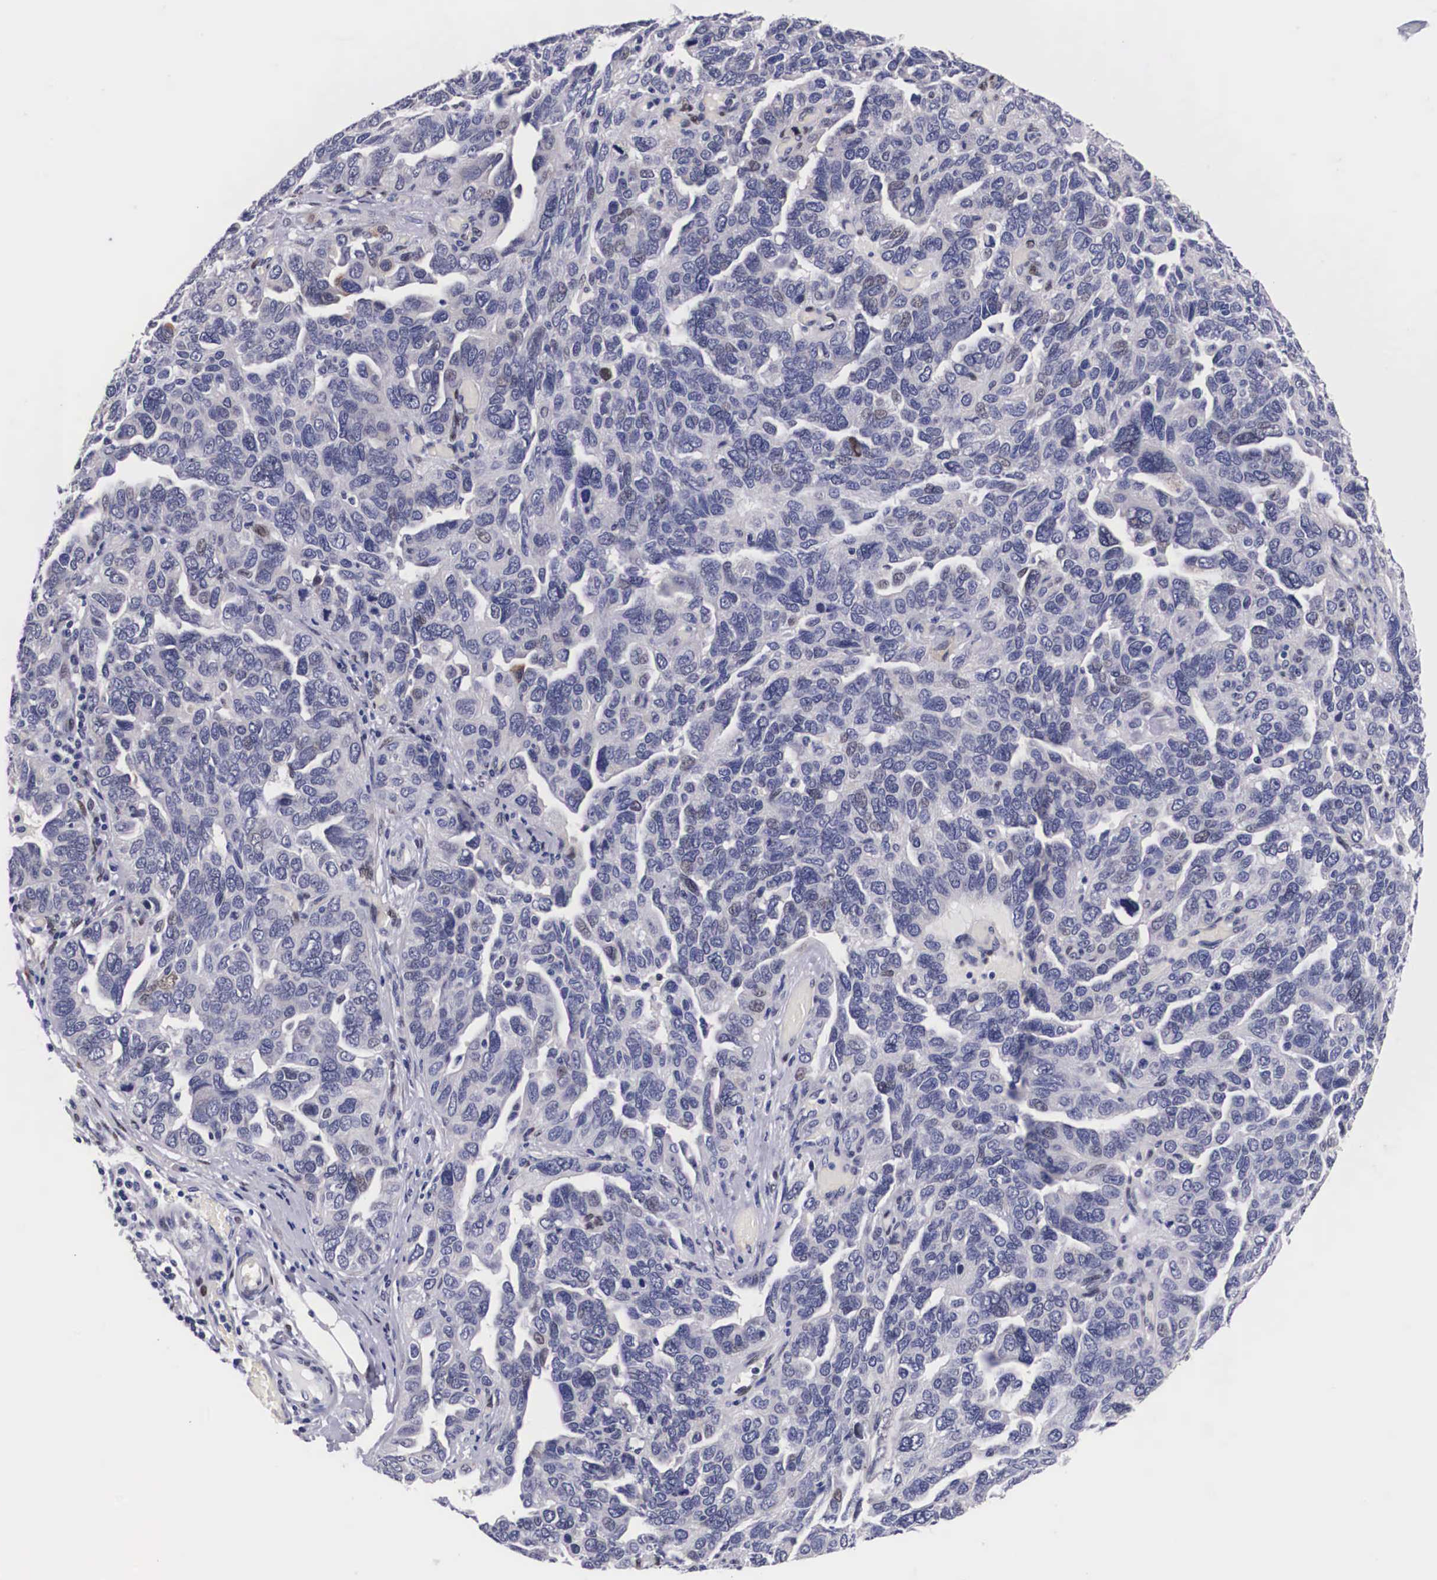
{"staining": {"intensity": "weak", "quantity": "<25%", "location": "nuclear"}, "tissue": "ovarian cancer", "cell_type": "Tumor cells", "image_type": "cancer", "snomed": [{"axis": "morphology", "description": "Cystadenocarcinoma, serous, NOS"}, {"axis": "topography", "description": "Ovary"}], "caption": "DAB (3,3'-diaminobenzidine) immunohistochemical staining of ovarian cancer (serous cystadenocarcinoma) displays no significant expression in tumor cells. (DAB IHC with hematoxylin counter stain).", "gene": "KHDRBS3", "patient": {"sex": "female", "age": 64}}